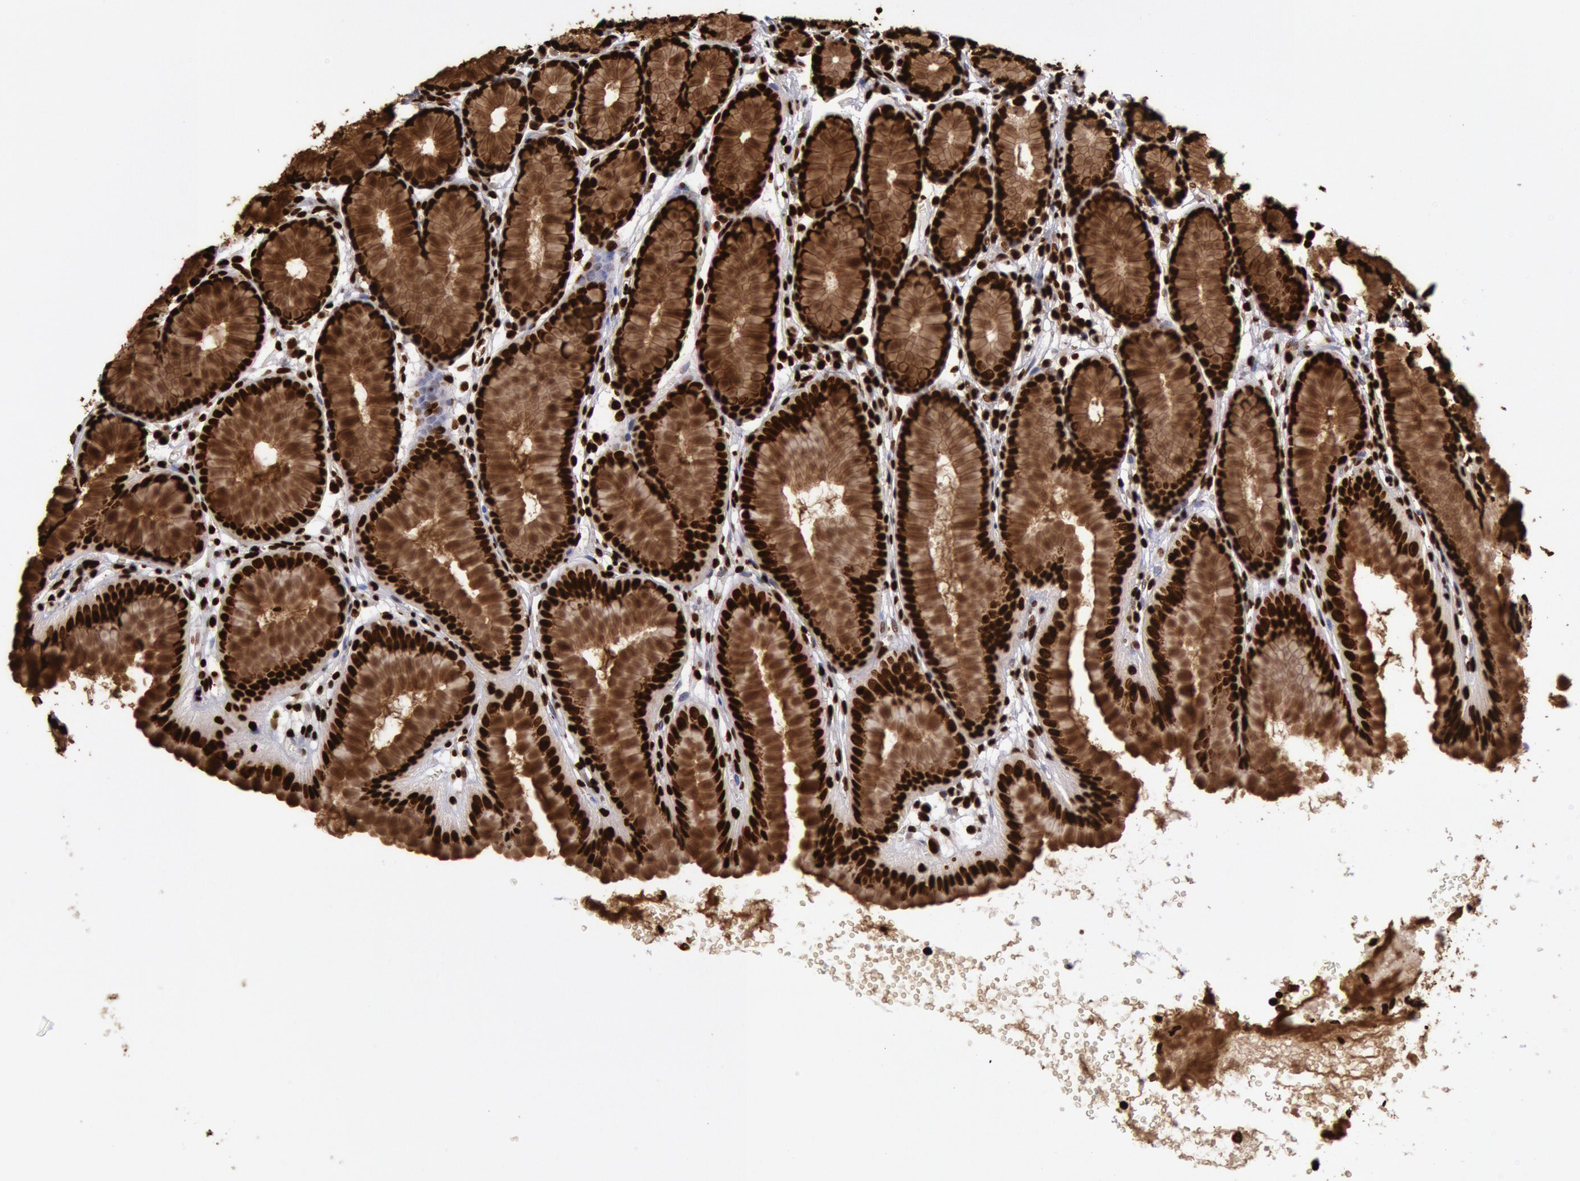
{"staining": {"intensity": "strong", "quantity": ">75%", "location": "nuclear"}, "tissue": "stomach", "cell_type": "Glandular cells", "image_type": "normal", "snomed": [{"axis": "morphology", "description": "Normal tissue, NOS"}, {"axis": "topography", "description": "Stomach"}], "caption": "Brown immunohistochemical staining in unremarkable human stomach shows strong nuclear staining in about >75% of glandular cells.", "gene": "H3", "patient": {"sex": "male", "age": 42}}